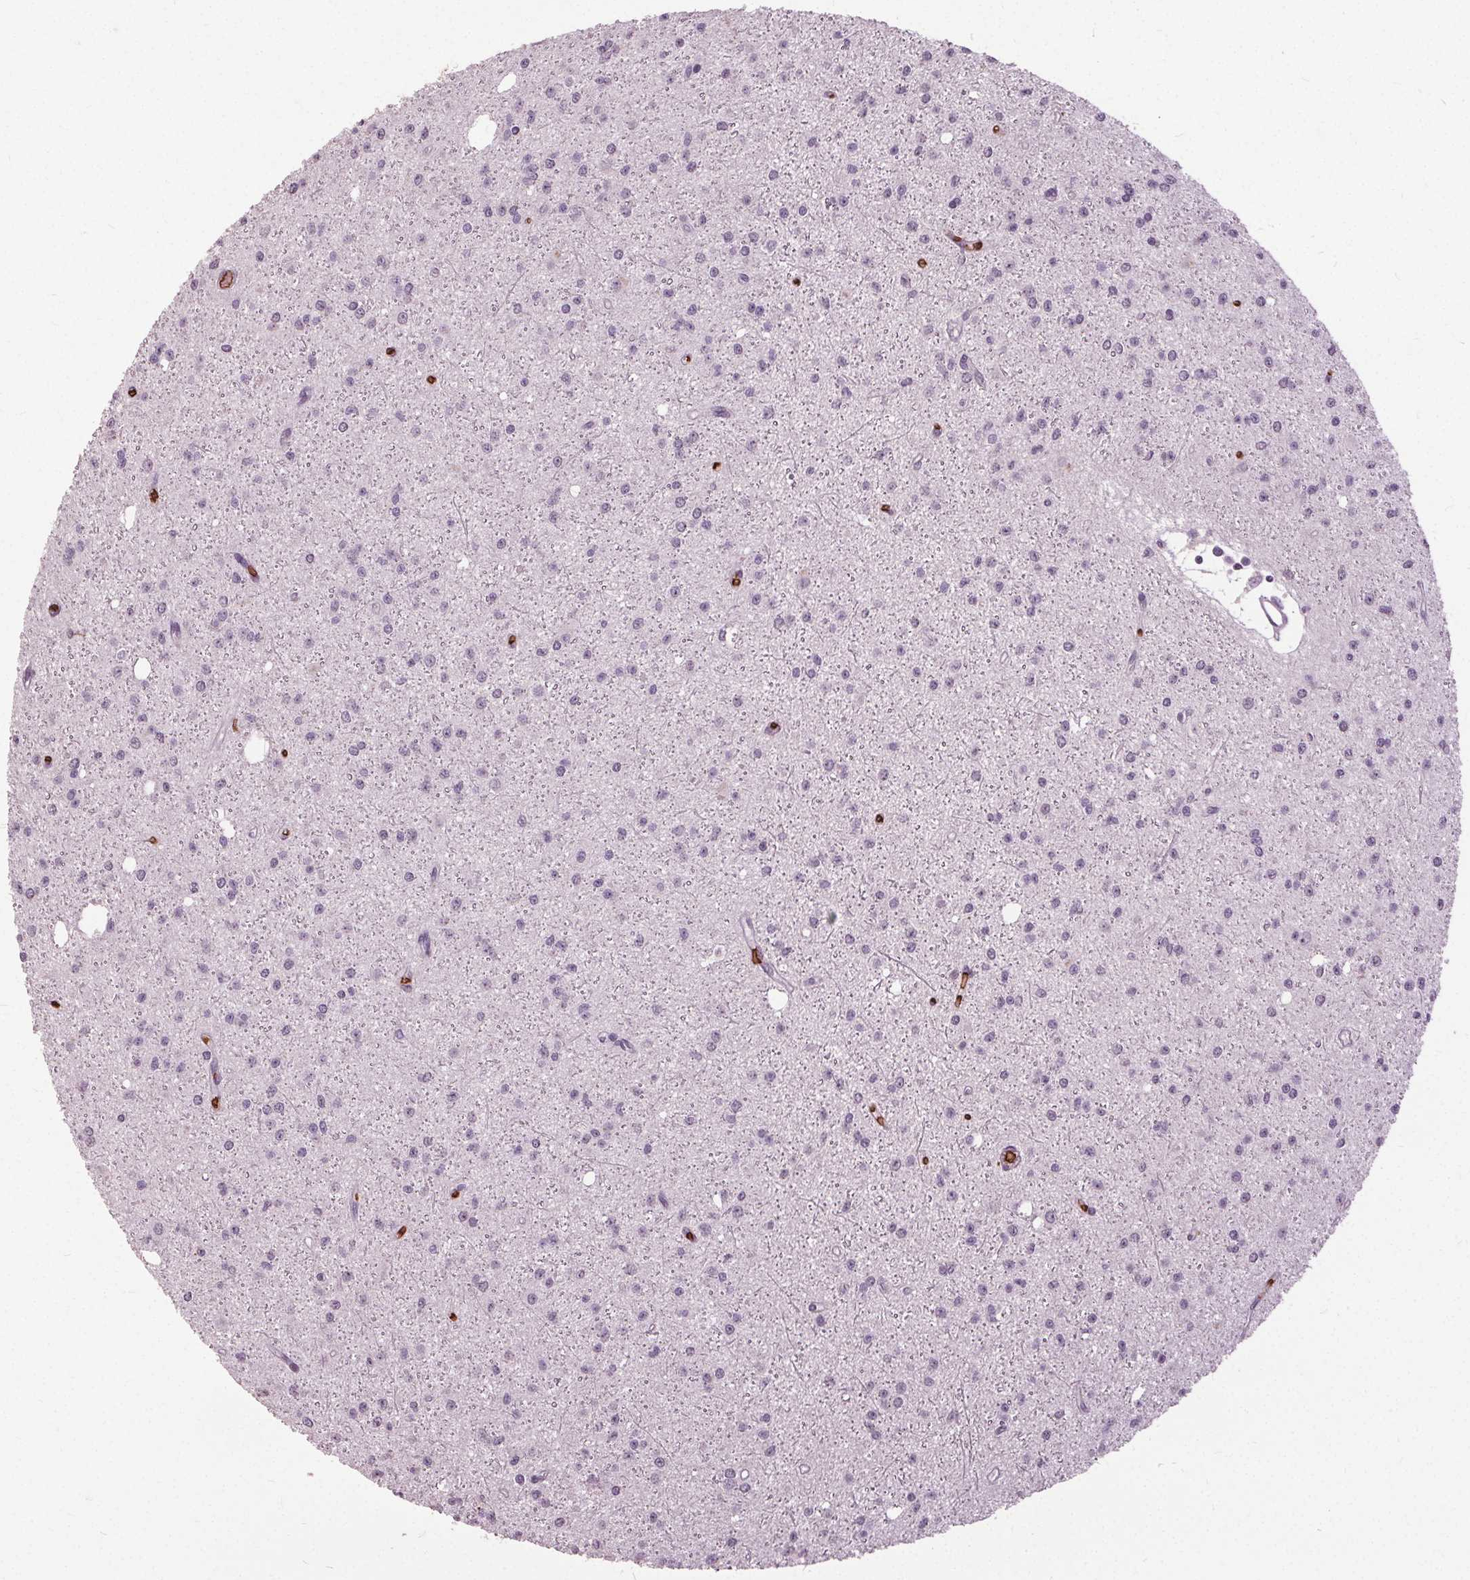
{"staining": {"intensity": "negative", "quantity": "none", "location": "none"}, "tissue": "glioma", "cell_type": "Tumor cells", "image_type": "cancer", "snomed": [{"axis": "morphology", "description": "Glioma, malignant, Low grade"}, {"axis": "topography", "description": "Brain"}], "caption": "High power microscopy histopathology image of an IHC histopathology image of malignant glioma (low-grade), revealing no significant staining in tumor cells.", "gene": "SLC4A1", "patient": {"sex": "male", "age": 27}}